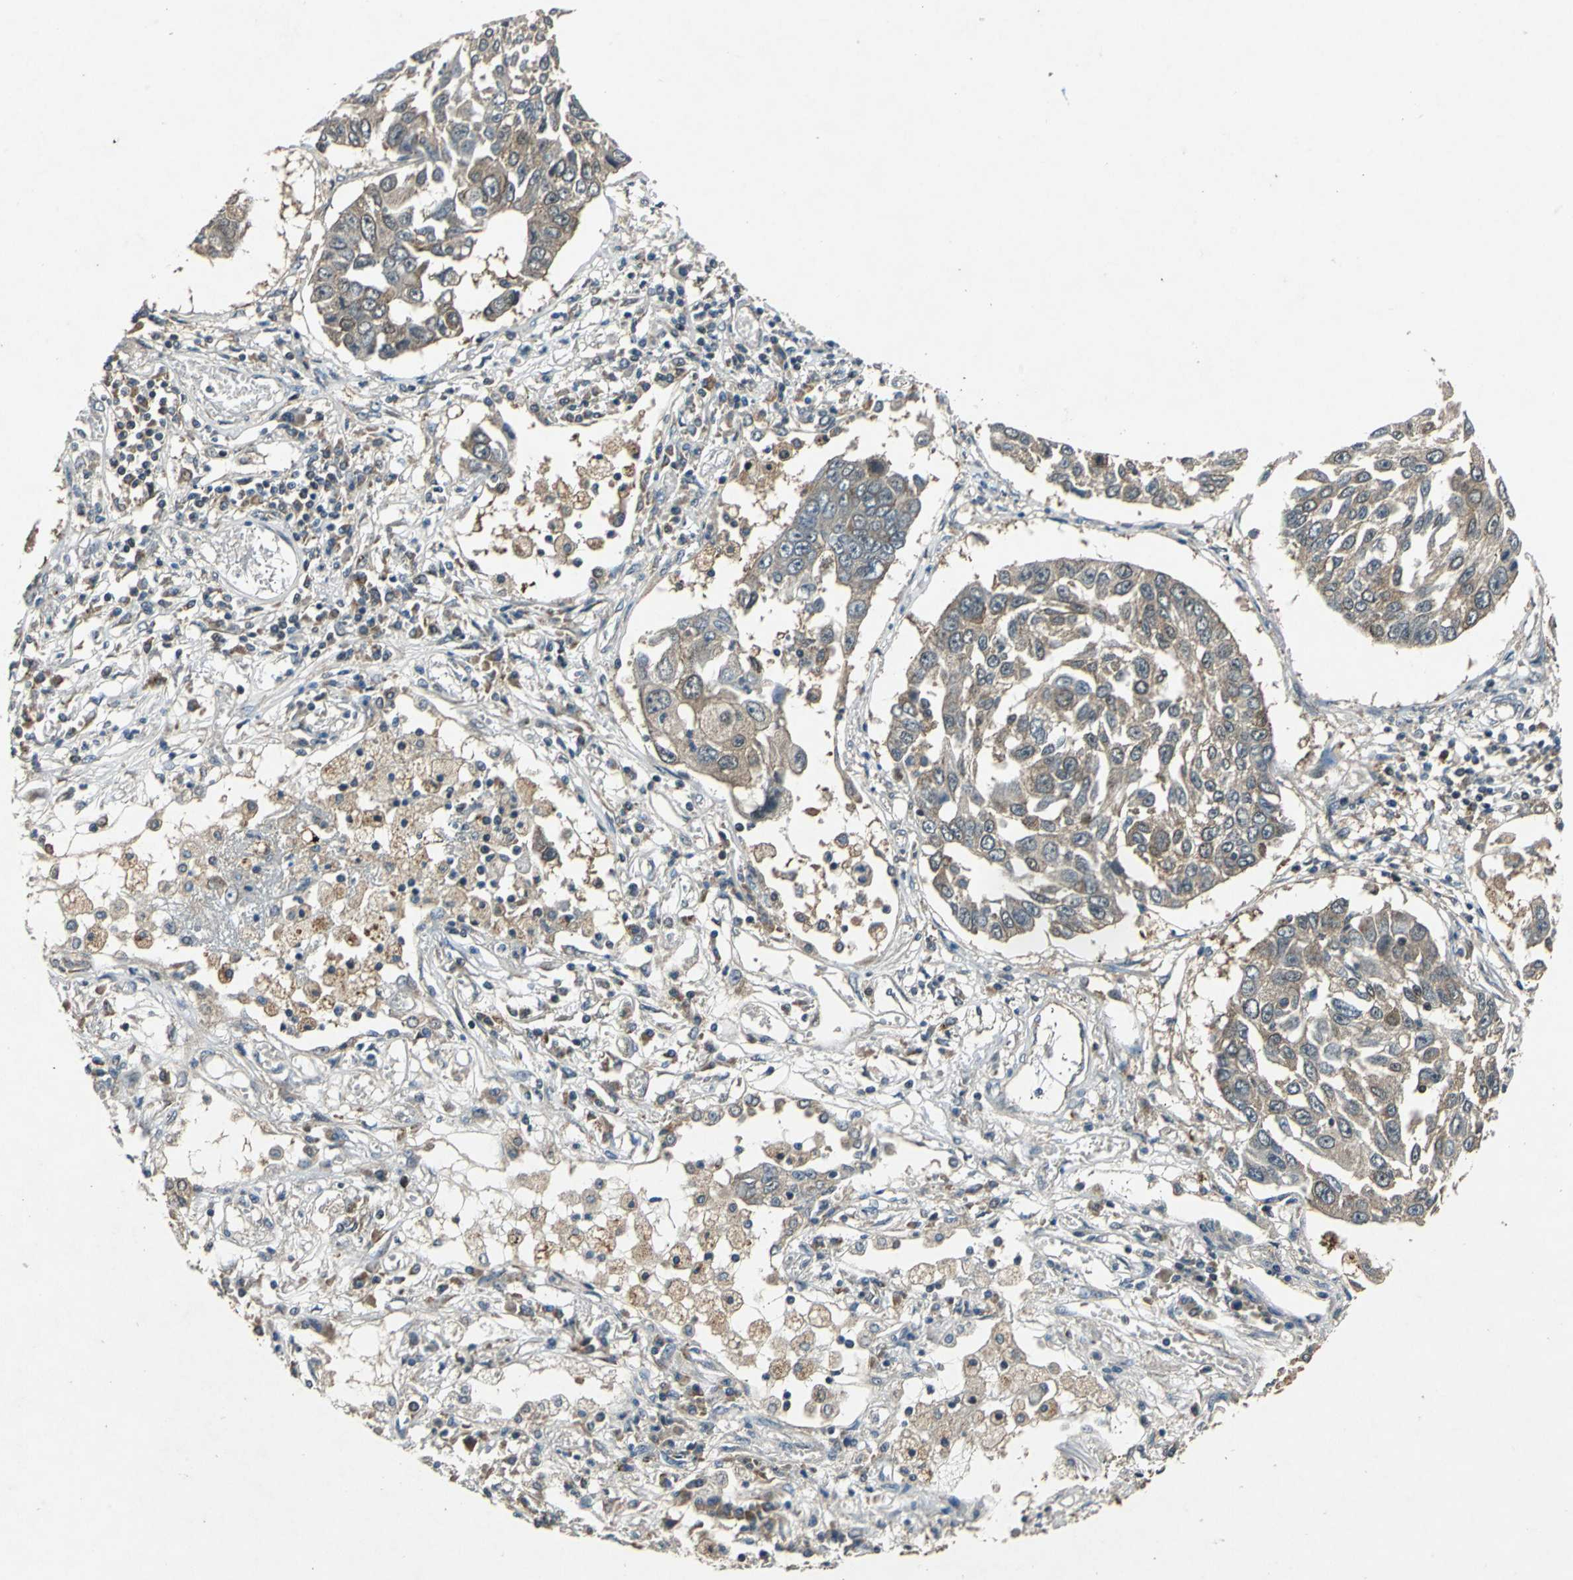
{"staining": {"intensity": "weak", "quantity": ">75%", "location": "cytoplasmic/membranous"}, "tissue": "lung cancer", "cell_type": "Tumor cells", "image_type": "cancer", "snomed": [{"axis": "morphology", "description": "Squamous cell carcinoma, NOS"}, {"axis": "topography", "description": "Lung"}], "caption": "Squamous cell carcinoma (lung) stained with immunohistochemistry (IHC) exhibits weak cytoplasmic/membranous positivity in approximately >75% of tumor cells.", "gene": "AHSA1", "patient": {"sex": "male", "age": 71}}